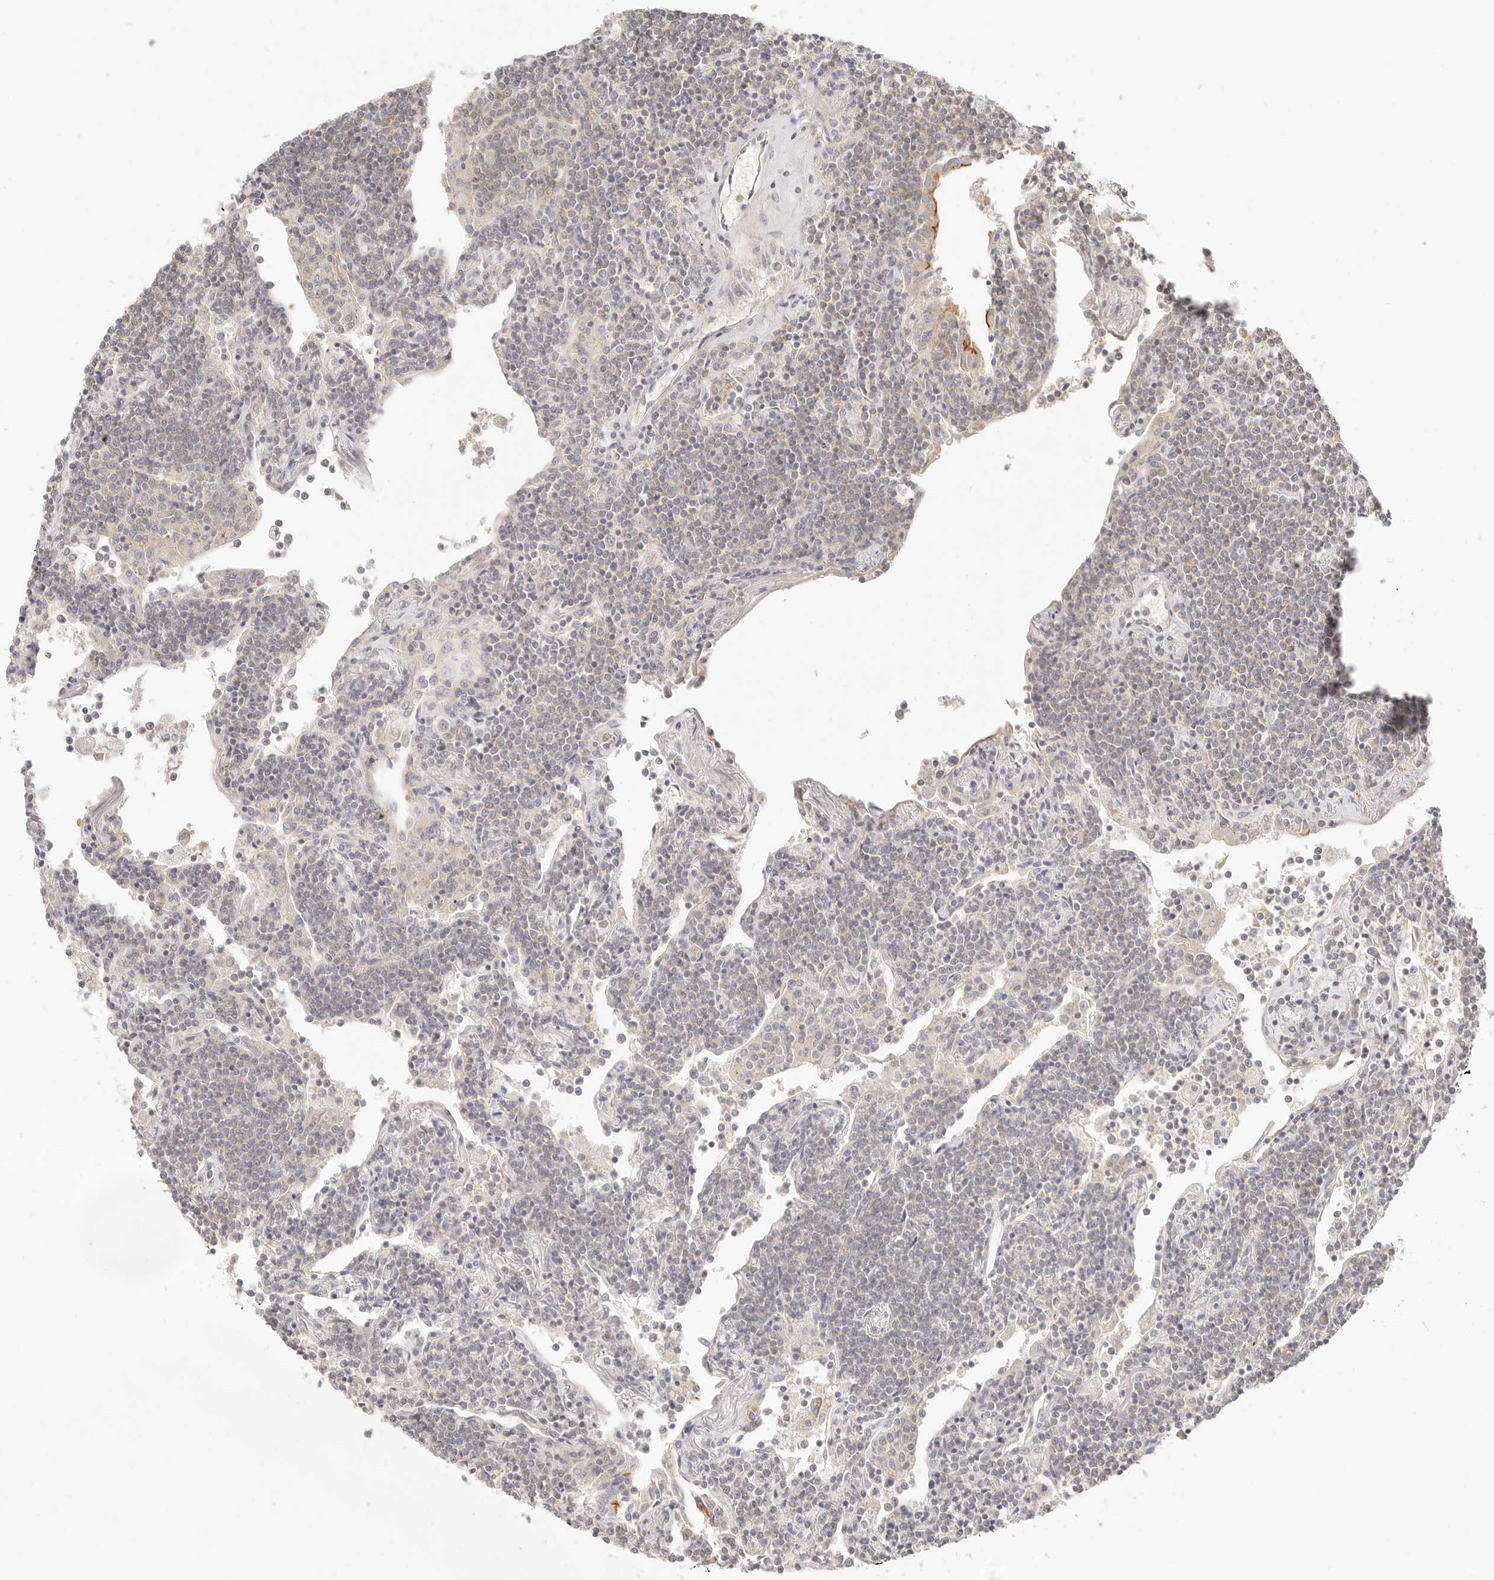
{"staining": {"intensity": "negative", "quantity": "none", "location": "none"}, "tissue": "lymphoma", "cell_type": "Tumor cells", "image_type": "cancer", "snomed": [{"axis": "morphology", "description": "Malignant lymphoma, non-Hodgkin's type, Low grade"}, {"axis": "topography", "description": "Lung"}], "caption": "DAB immunohistochemical staining of low-grade malignant lymphoma, non-Hodgkin's type exhibits no significant staining in tumor cells.", "gene": "LTB4R2", "patient": {"sex": "female", "age": 71}}